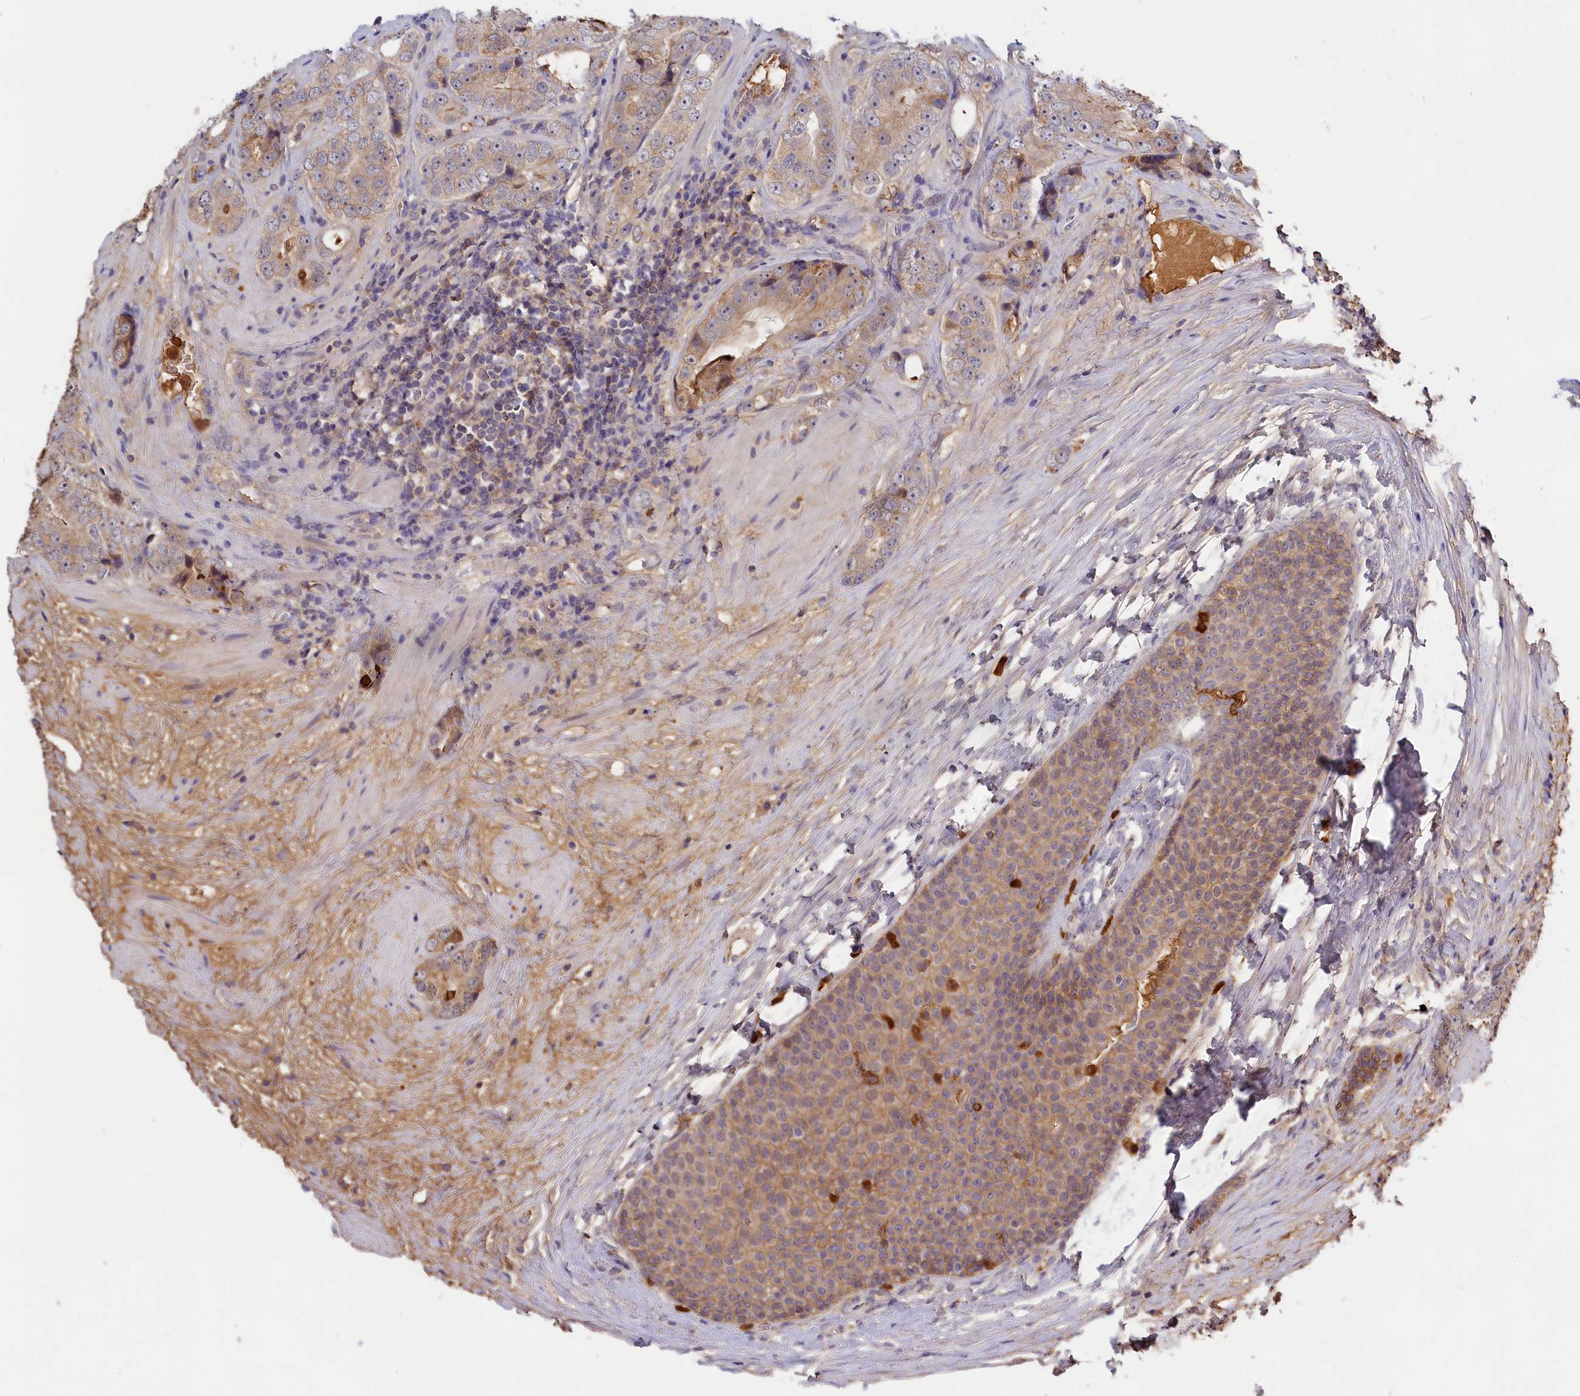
{"staining": {"intensity": "moderate", "quantity": ">75%", "location": "cytoplasmic/membranous"}, "tissue": "prostate cancer", "cell_type": "Tumor cells", "image_type": "cancer", "snomed": [{"axis": "morphology", "description": "Adenocarcinoma, High grade"}, {"axis": "topography", "description": "Prostate"}], "caption": "Tumor cells display moderate cytoplasmic/membranous expression in approximately >75% of cells in prostate adenocarcinoma (high-grade).", "gene": "ADGRD1", "patient": {"sex": "male", "age": 56}}